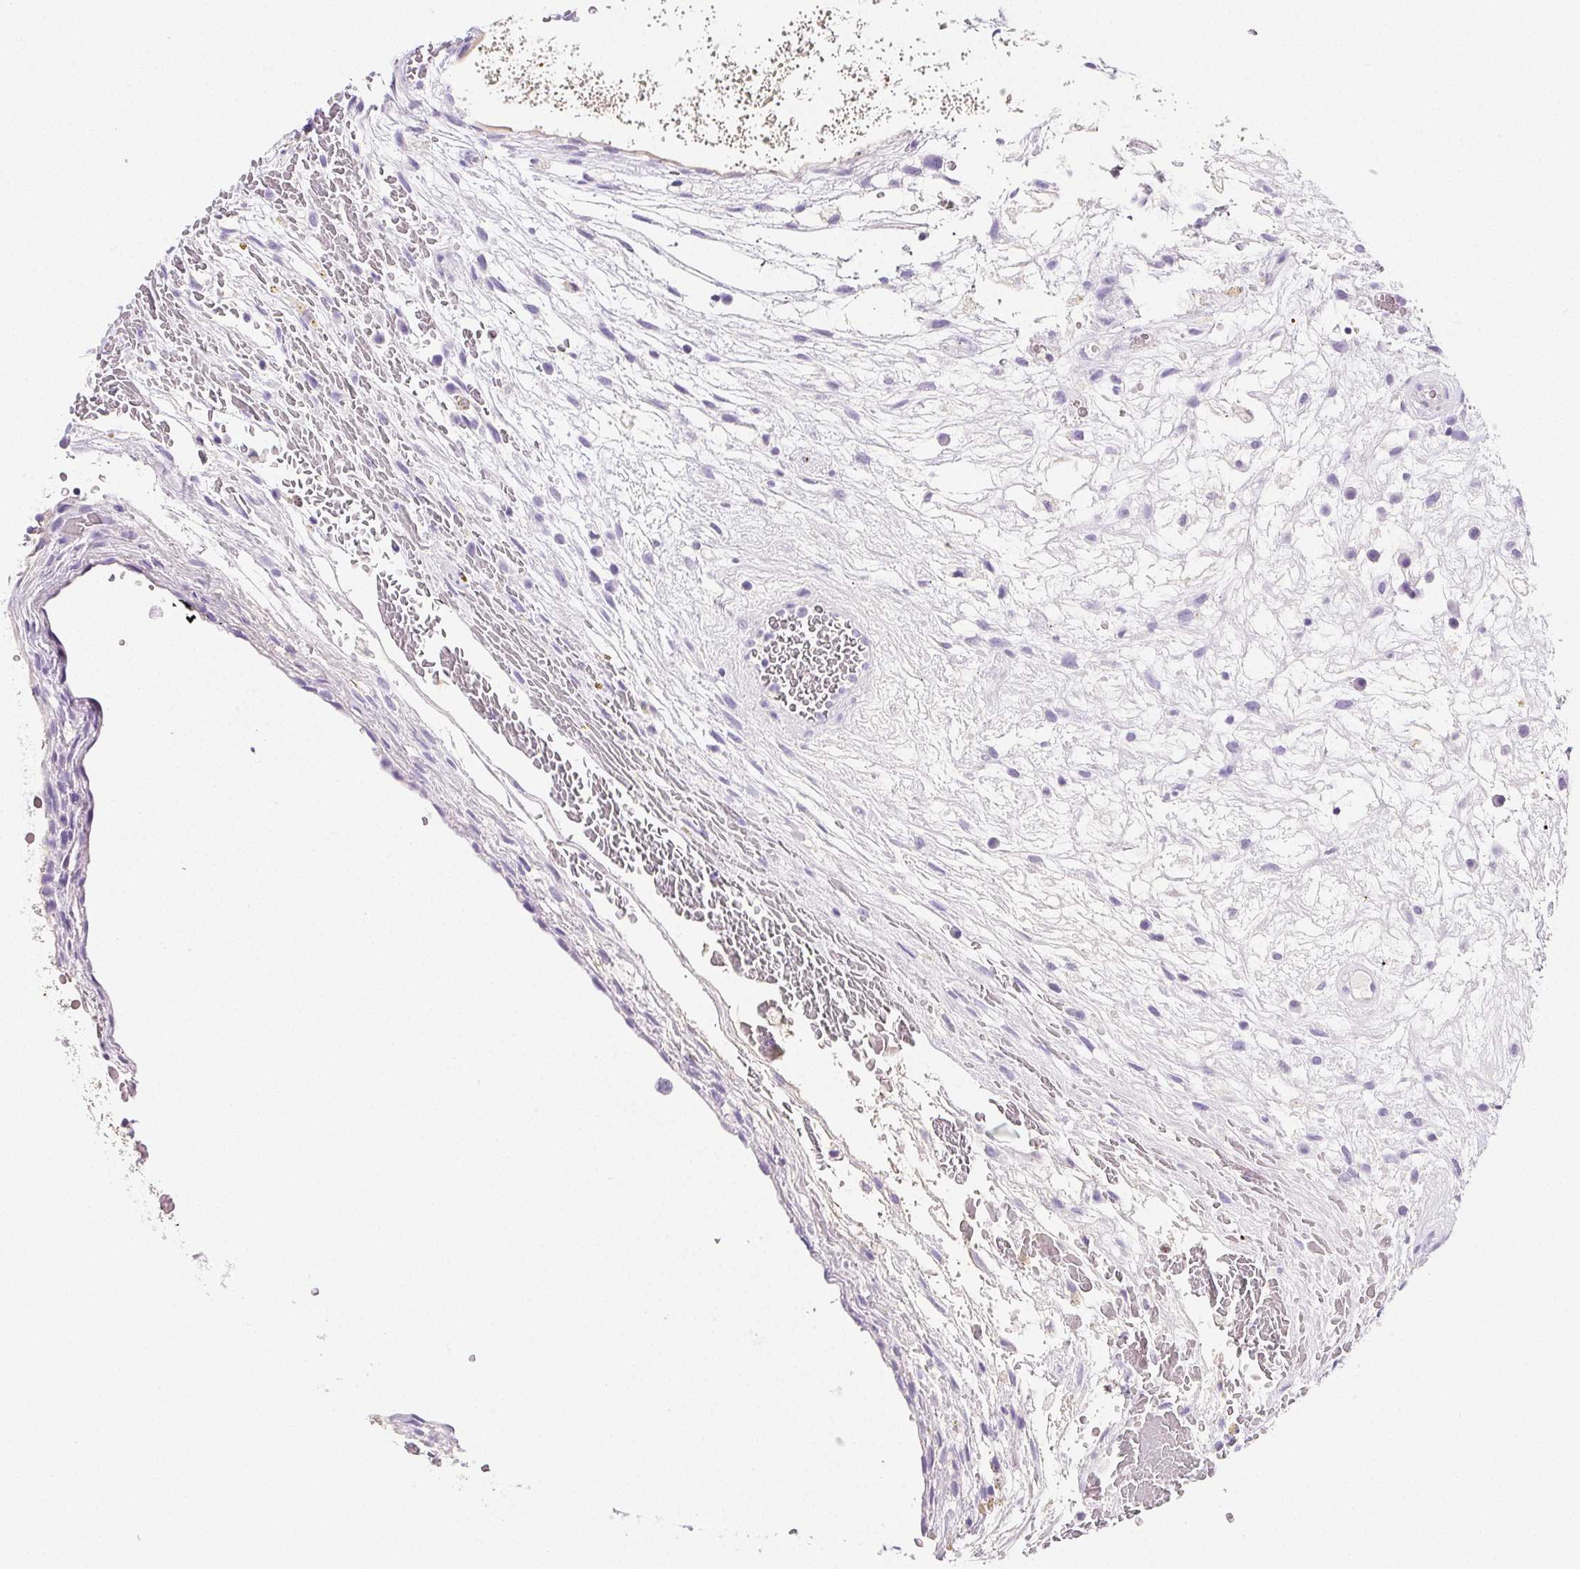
{"staining": {"intensity": "negative", "quantity": "none", "location": "none"}, "tissue": "testis cancer", "cell_type": "Tumor cells", "image_type": "cancer", "snomed": [{"axis": "morphology", "description": "Normal tissue, NOS"}, {"axis": "morphology", "description": "Carcinoma, Embryonal, NOS"}, {"axis": "topography", "description": "Testis"}], "caption": "High power microscopy histopathology image of an immunohistochemistry photomicrograph of testis cancer, revealing no significant positivity in tumor cells.", "gene": "VTN", "patient": {"sex": "male", "age": 32}}